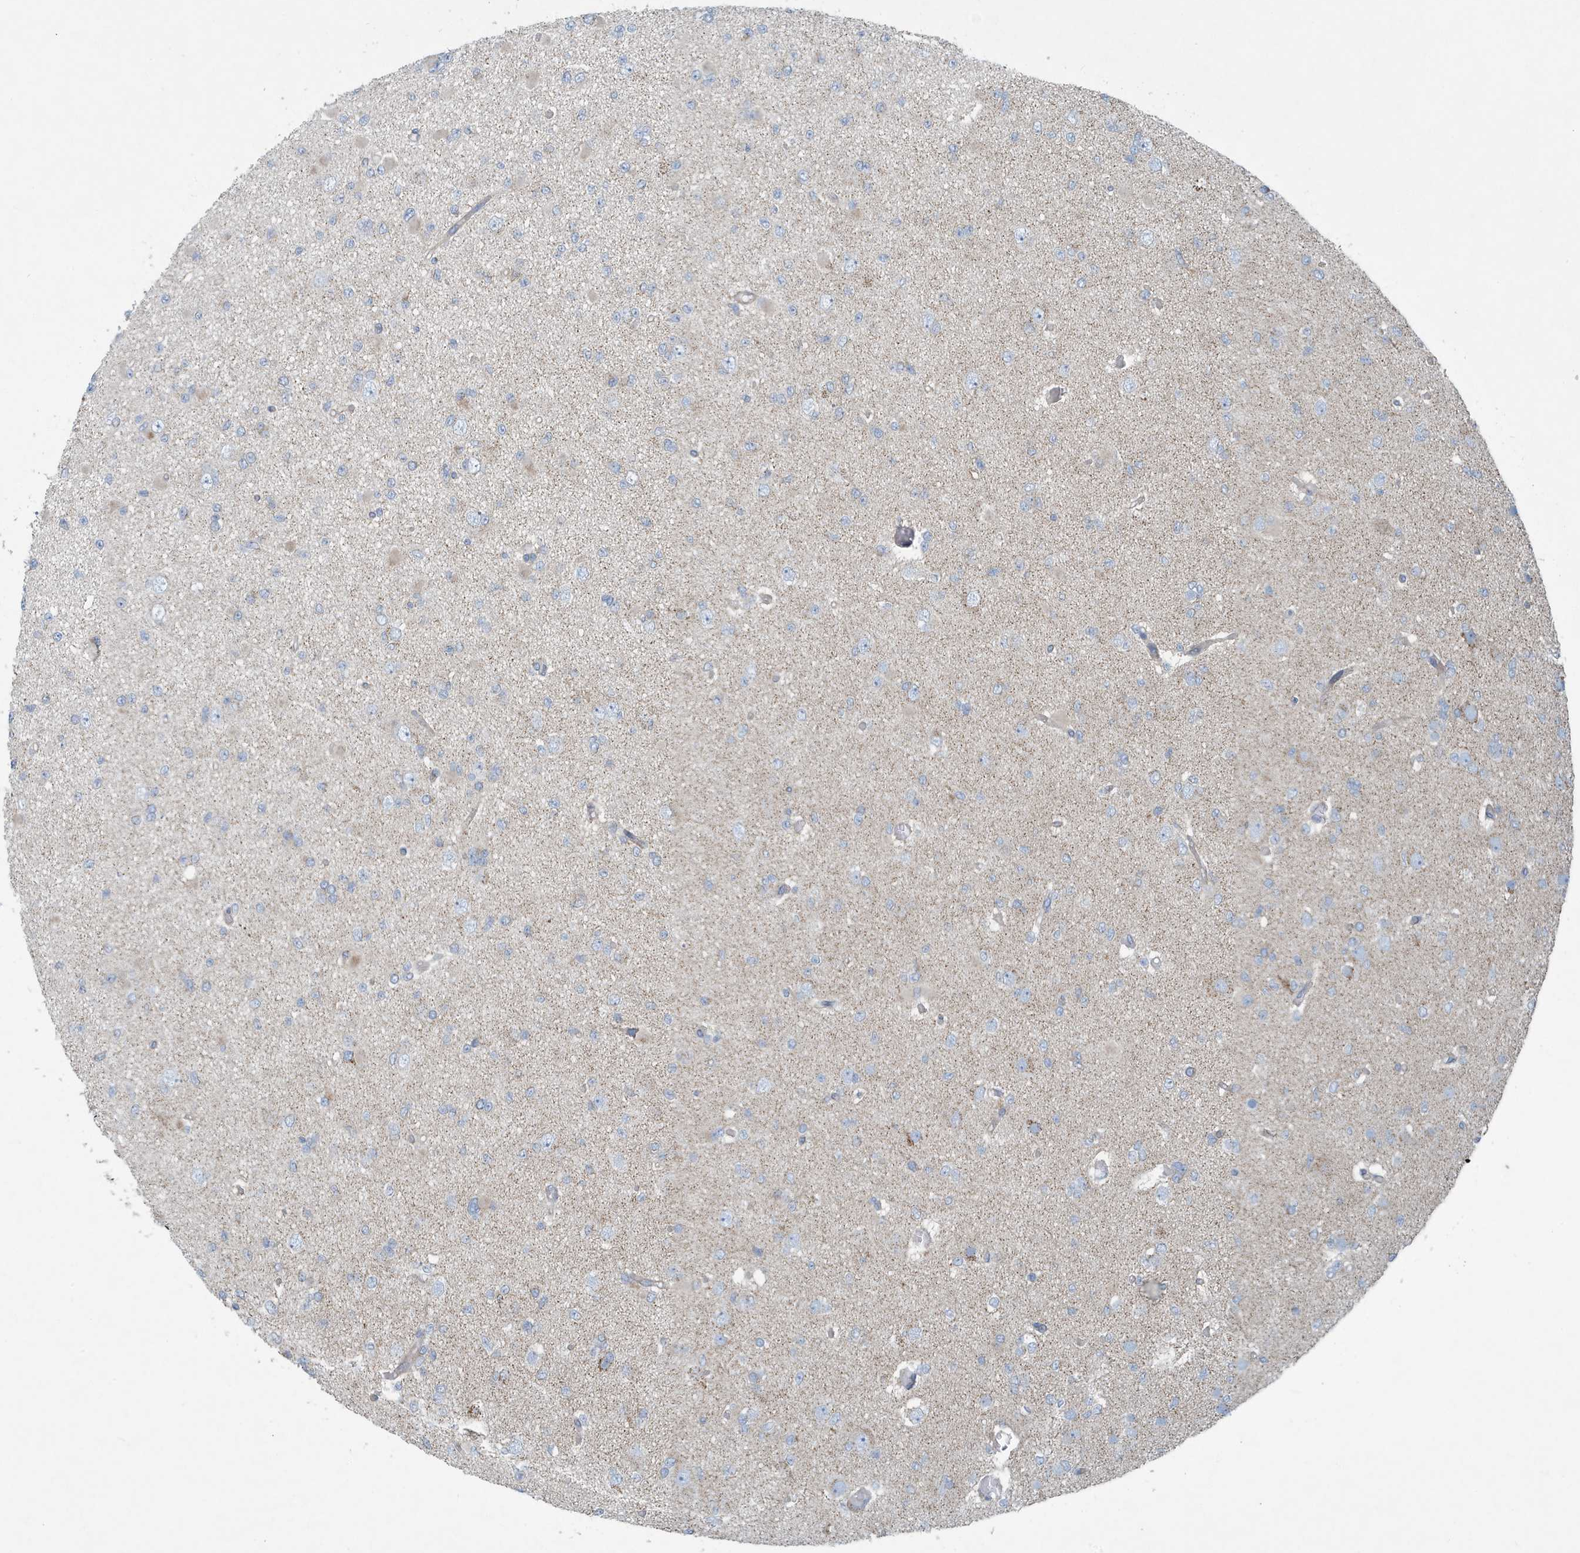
{"staining": {"intensity": "negative", "quantity": "none", "location": "none"}, "tissue": "glioma", "cell_type": "Tumor cells", "image_type": "cancer", "snomed": [{"axis": "morphology", "description": "Glioma, malignant, Low grade"}, {"axis": "topography", "description": "Brain"}], "caption": "Immunohistochemical staining of glioma shows no significant positivity in tumor cells.", "gene": "PPM1M", "patient": {"sex": "female", "age": 22}}